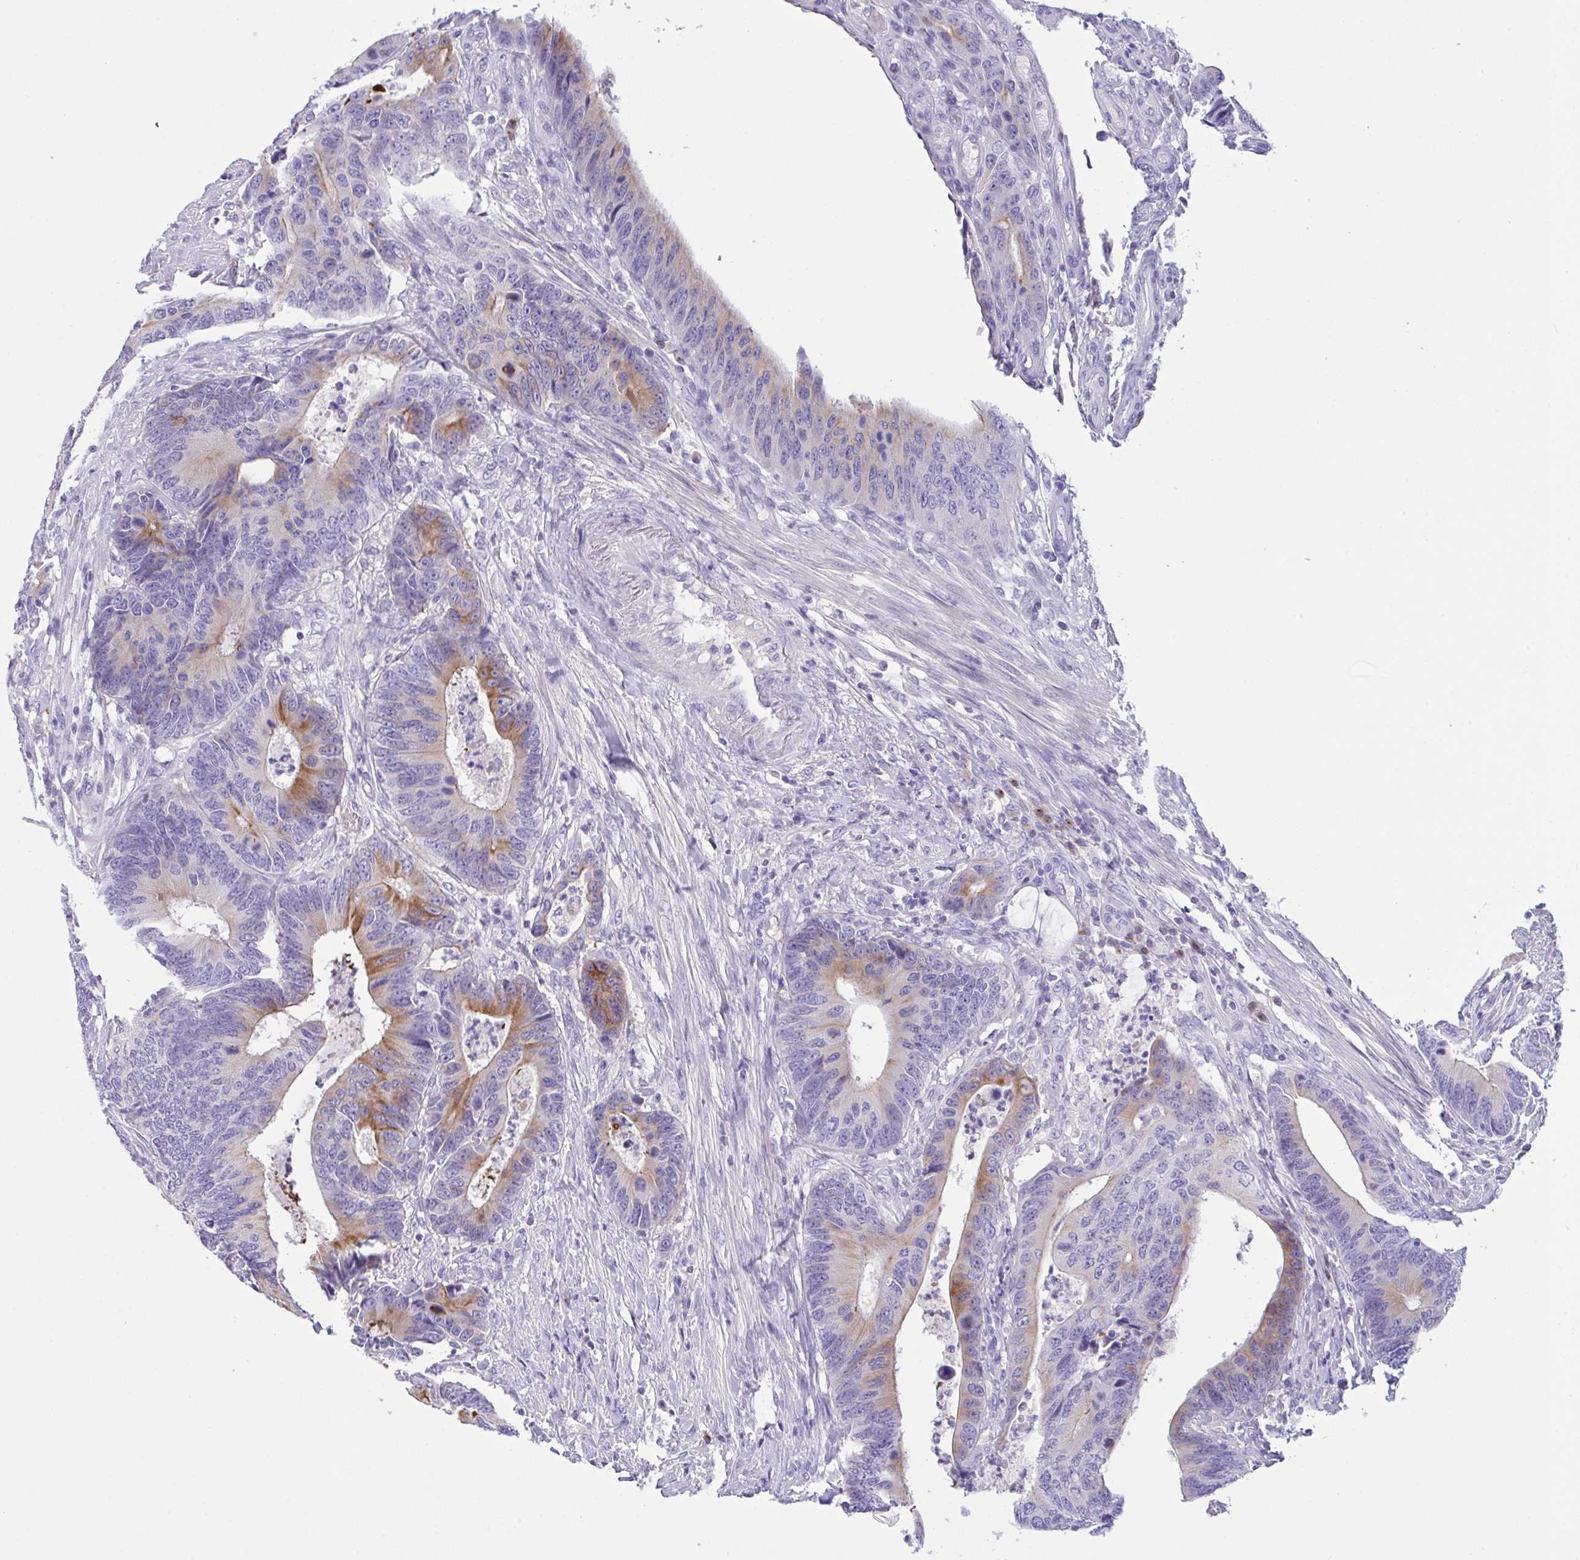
{"staining": {"intensity": "moderate", "quantity": "25%-75%", "location": "cytoplasmic/membranous"}, "tissue": "colorectal cancer", "cell_type": "Tumor cells", "image_type": "cancer", "snomed": [{"axis": "morphology", "description": "Adenocarcinoma, NOS"}, {"axis": "topography", "description": "Colon"}], "caption": "Brown immunohistochemical staining in colorectal adenocarcinoma exhibits moderate cytoplasmic/membranous positivity in about 25%-75% of tumor cells. The staining was performed using DAB, with brown indicating positive protein expression. Nuclei are stained blue with hematoxylin.", "gene": "FBXL20", "patient": {"sex": "male", "age": 87}}